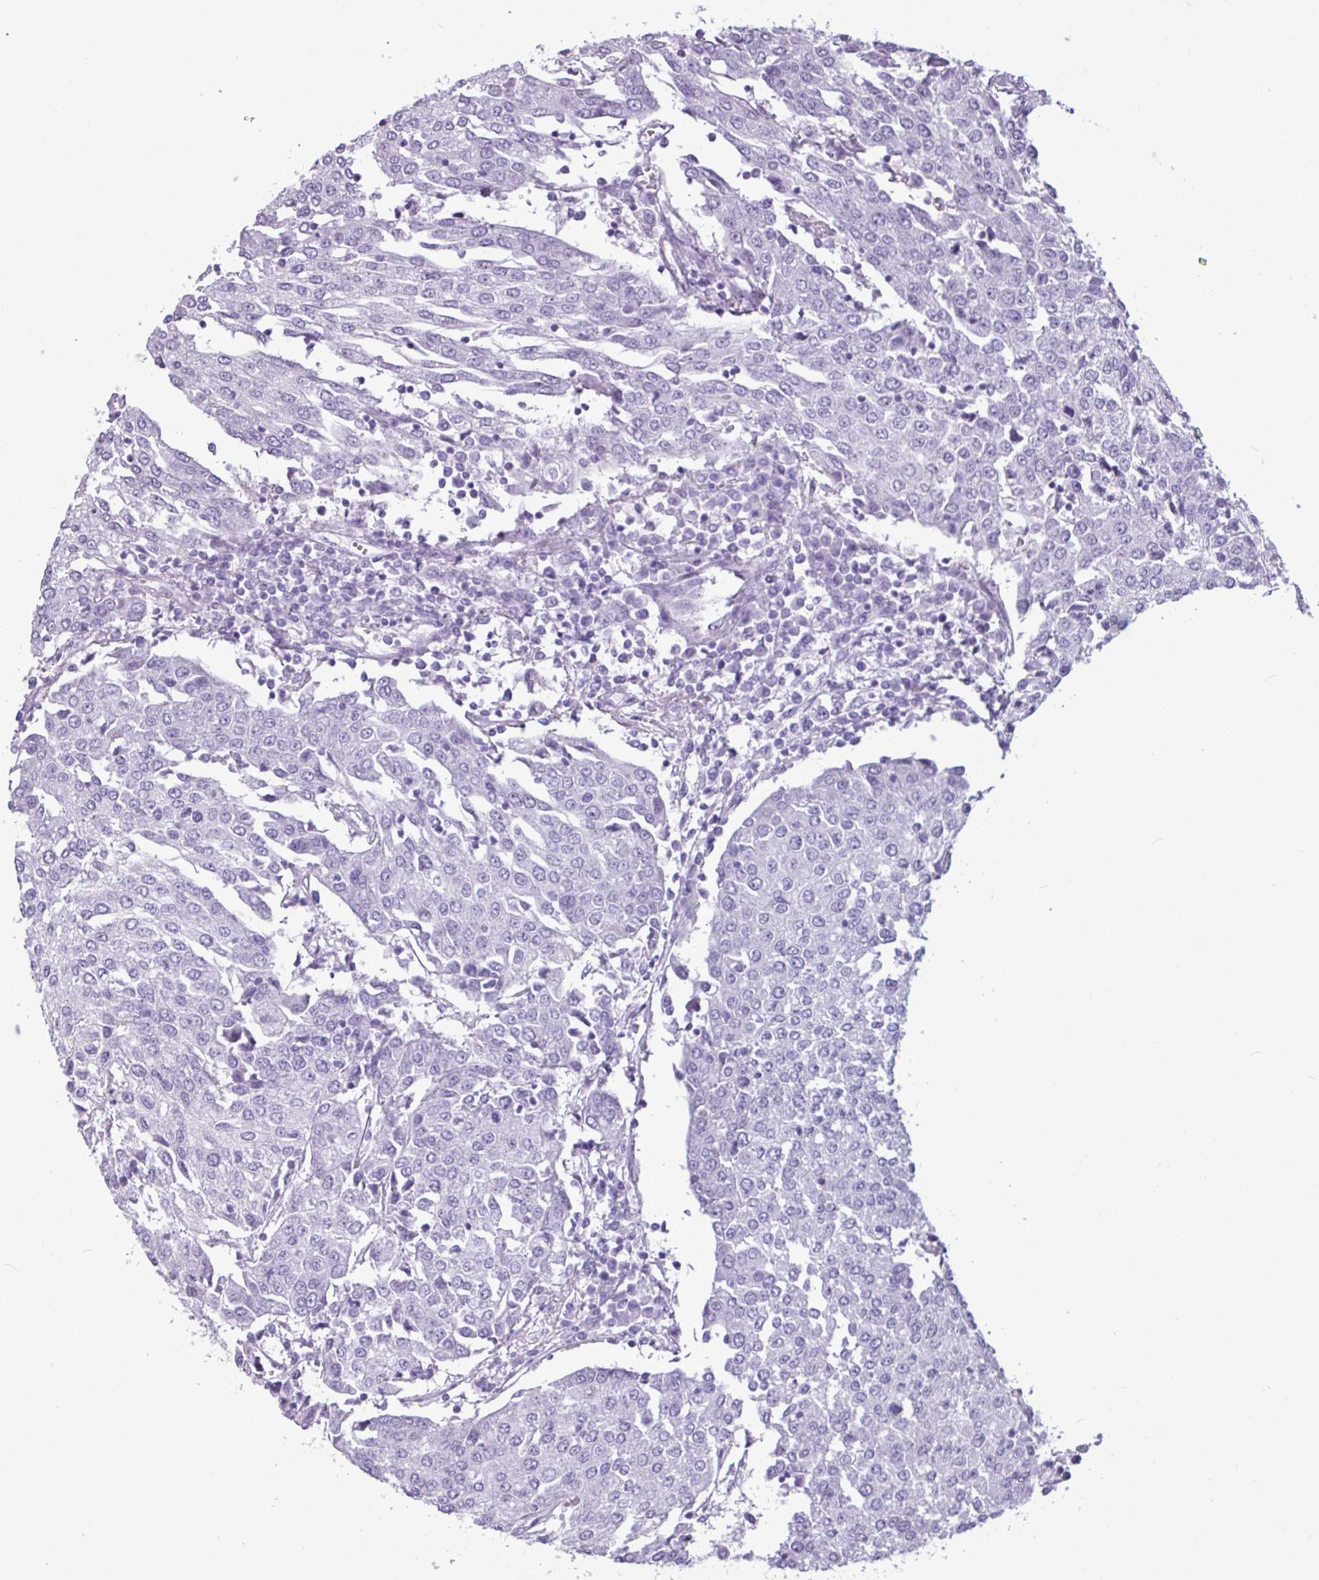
{"staining": {"intensity": "negative", "quantity": "none", "location": "none"}, "tissue": "urothelial cancer", "cell_type": "Tumor cells", "image_type": "cancer", "snomed": [{"axis": "morphology", "description": "Urothelial carcinoma, High grade"}, {"axis": "topography", "description": "Urinary bladder"}], "caption": "DAB (3,3'-diaminobenzidine) immunohistochemical staining of human high-grade urothelial carcinoma displays no significant positivity in tumor cells.", "gene": "AMY1B", "patient": {"sex": "female", "age": 85}}